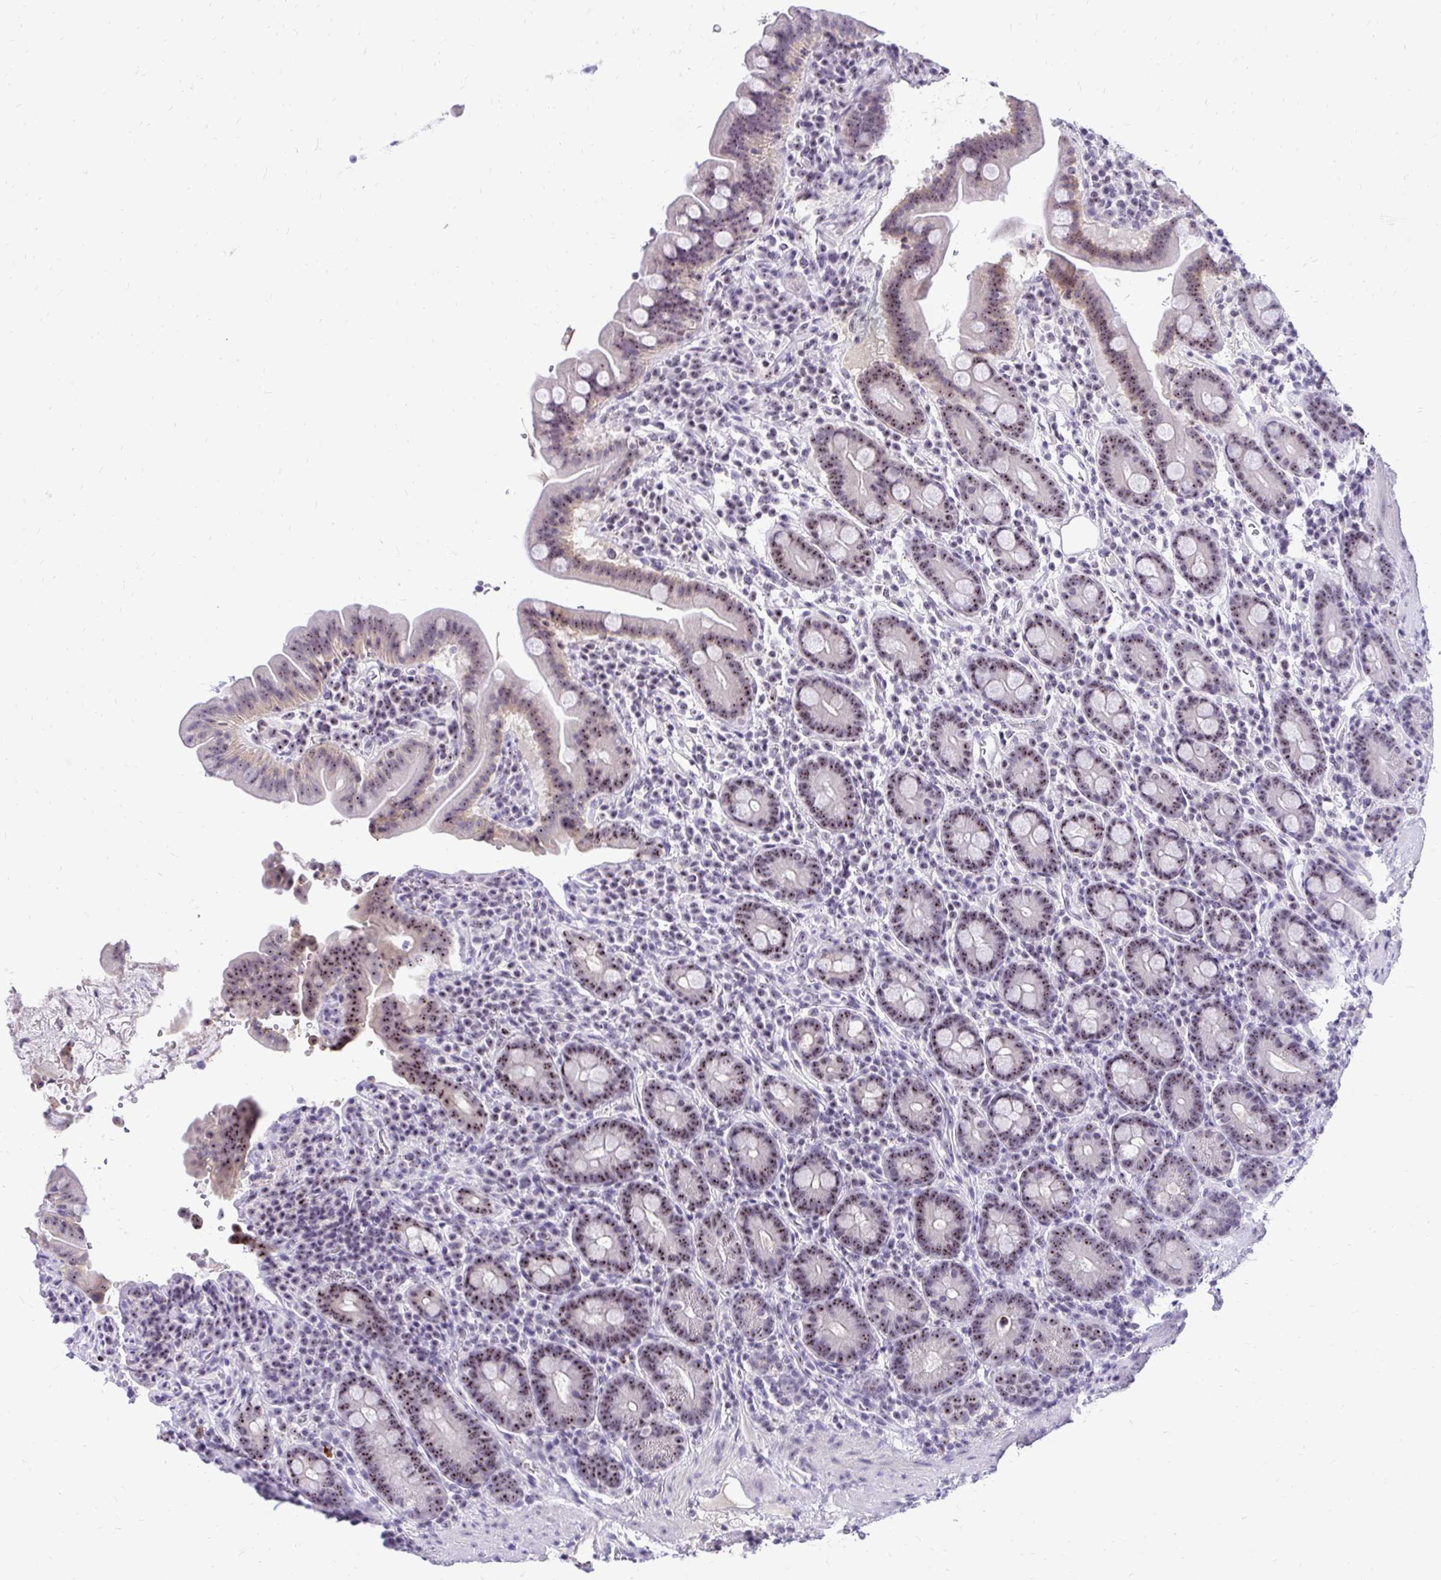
{"staining": {"intensity": "moderate", "quantity": ">75%", "location": "nuclear"}, "tissue": "small intestine", "cell_type": "Glandular cells", "image_type": "normal", "snomed": [{"axis": "morphology", "description": "Normal tissue, NOS"}, {"axis": "topography", "description": "Small intestine"}], "caption": "Small intestine stained for a protein (brown) shows moderate nuclear positive staining in approximately >75% of glandular cells.", "gene": "NIFK", "patient": {"sex": "male", "age": 26}}